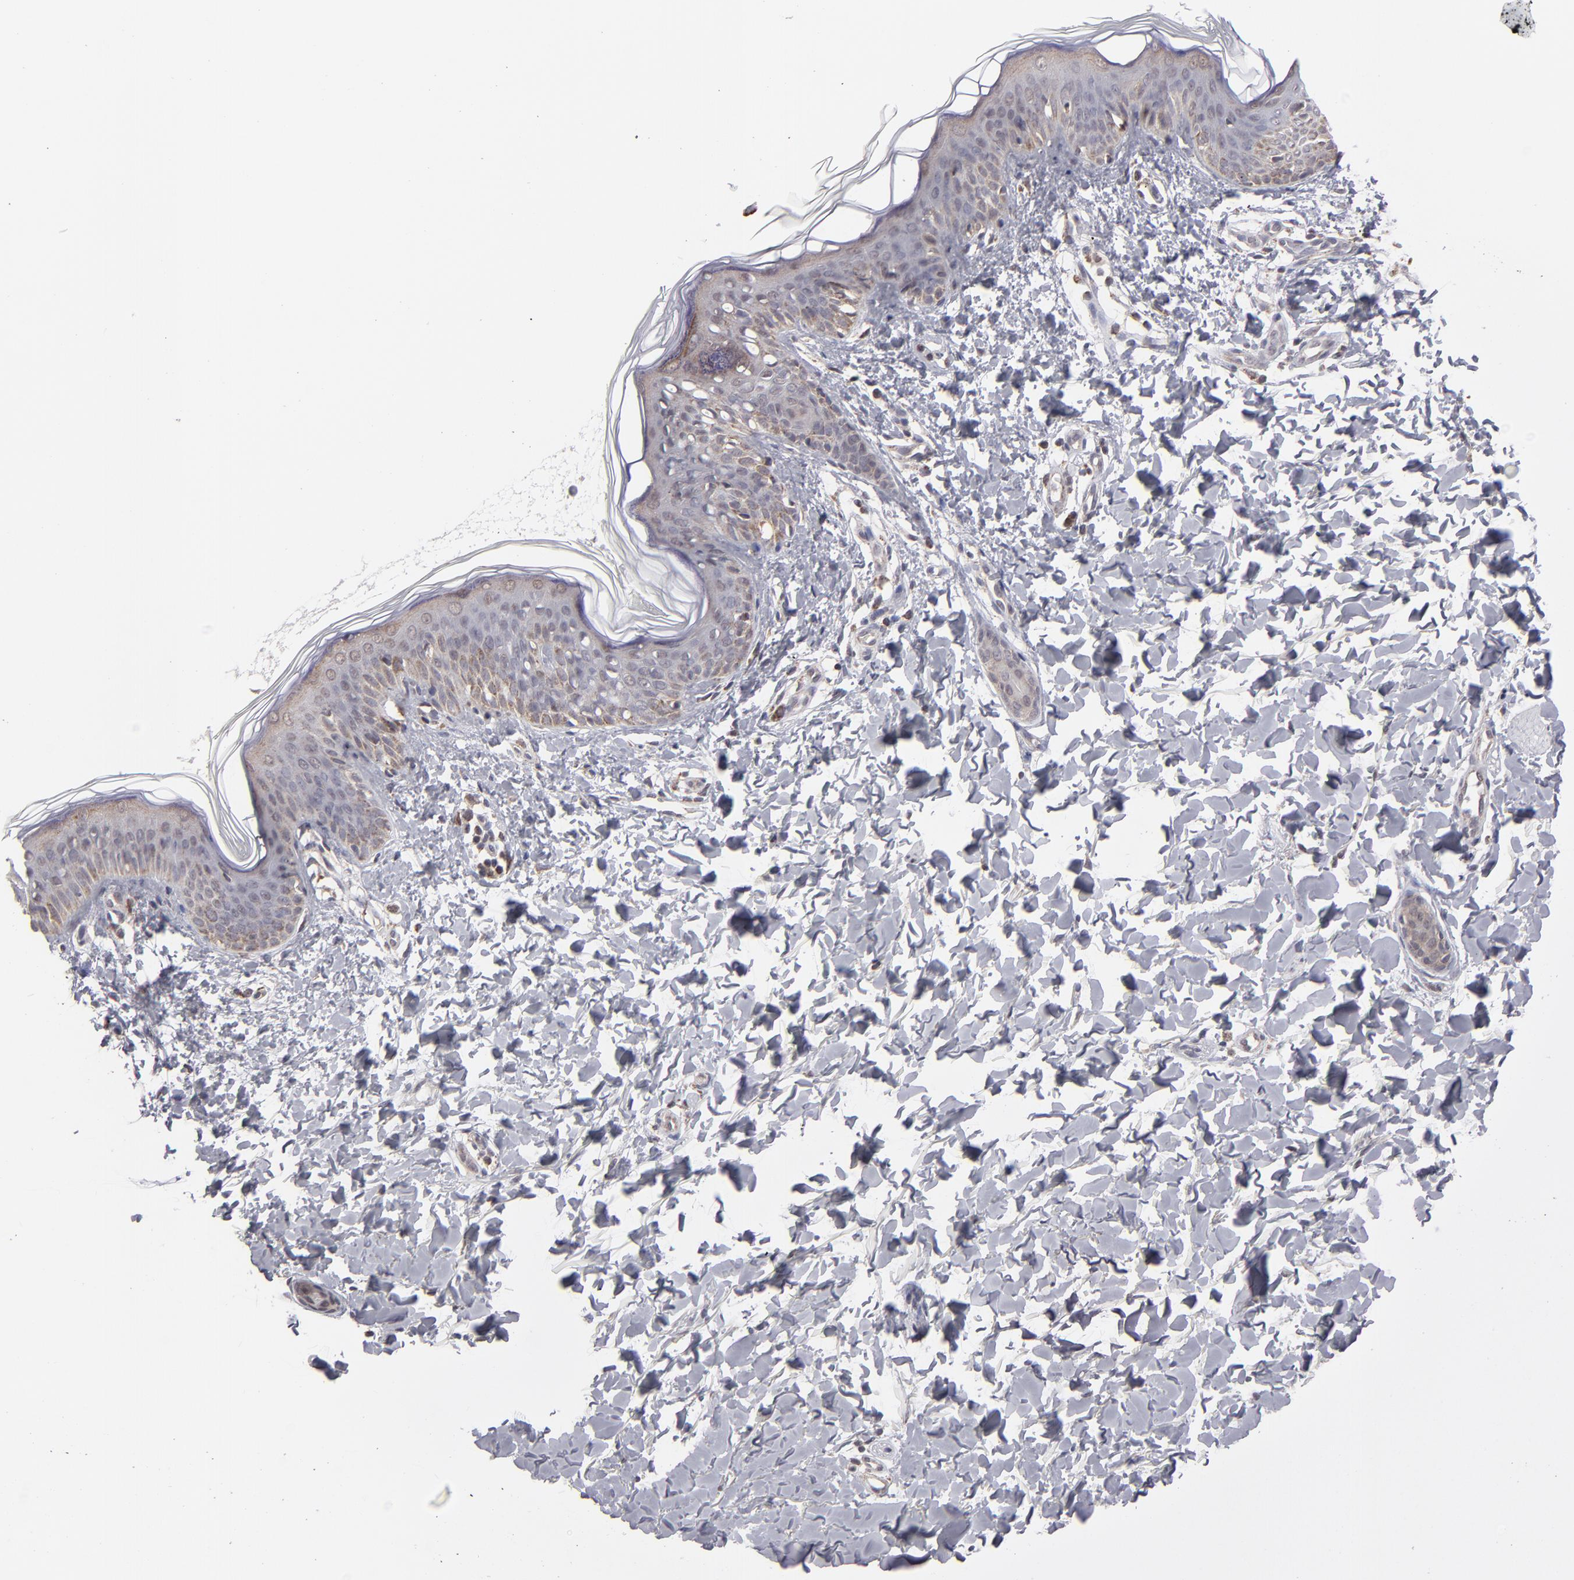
{"staining": {"intensity": "moderate", "quantity": "25%-75%", "location": "cytoplasmic/membranous"}, "tissue": "skin", "cell_type": "Fibroblasts", "image_type": "normal", "snomed": [{"axis": "morphology", "description": "Normal tissue, NOS"}, {"axis": "topography", "description": "Skin"}], "caption": "A micrograph of skin stained for a protein displays moderate cytoplasmic/membranous brown staining in fibroblasts. Nuclei are stained in blue.", "gene": "SLC15A1", "patient": {"sex": "female", "age": 4}}